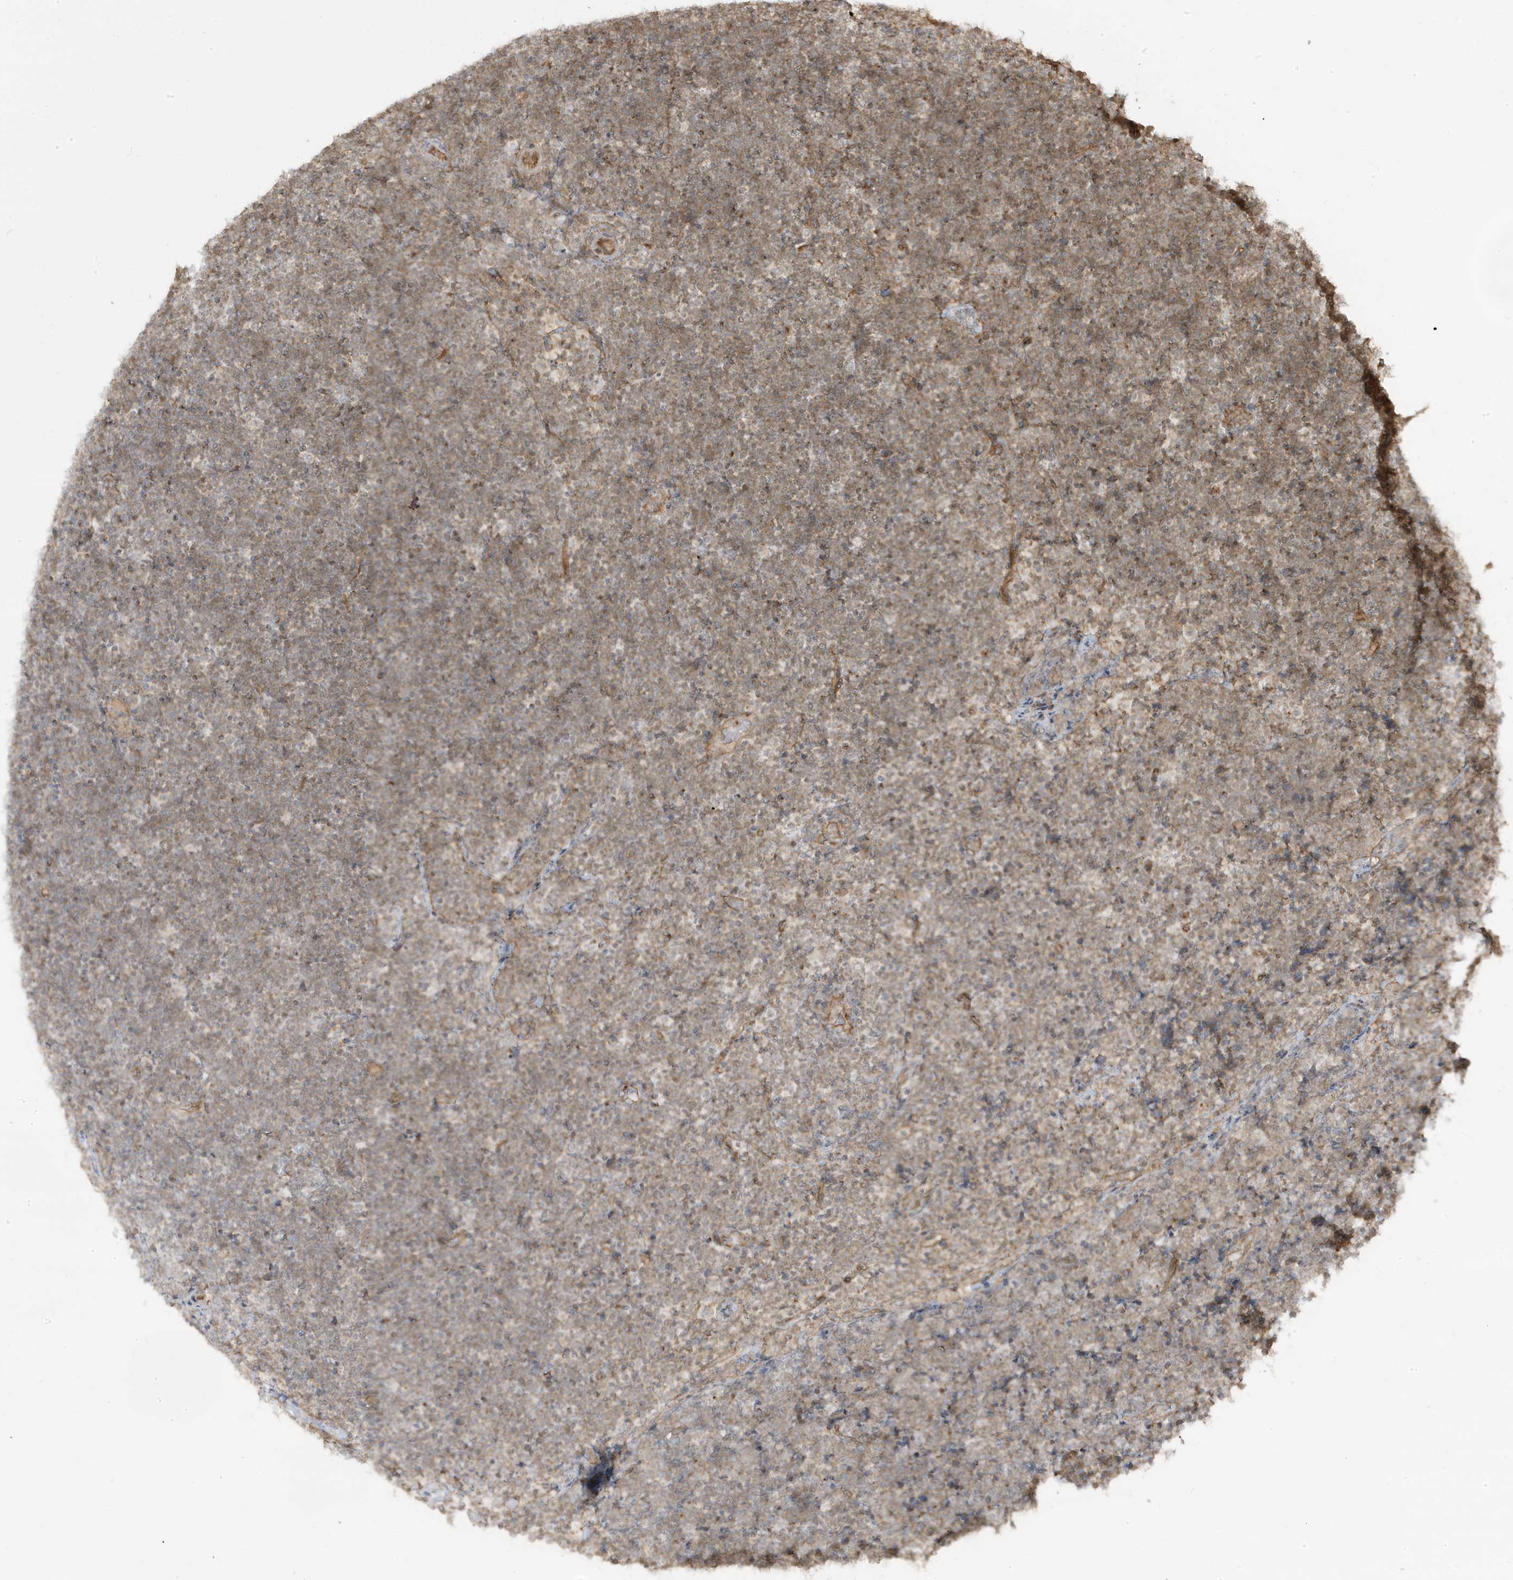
{"staining": {"intensity": "weak", "quantity": ">75%", "location": "cytoplasmic/membranous"}, "tissue": "lymphoma", "cell_type": "Tumor cells", "image_type": "cancer", "snomed": [{"axis": "morphology", "description": "Malignant lymphoma, non-Hodgkin's type, High grade"}, {"axis": "topography", "description": "Lymph node"}], "caption": "Protein analysis of malignant lymphoma, non-Hodgkin's type (high-grade) tissue reveals weak cytoplasmic/membranous expression in about >75% of tumor cells. The protein of interest is shown in brown color, while the nuclei are stained blue.", "gene": "DNAJC12", "patient": {"sex": "male", "age": 13}}